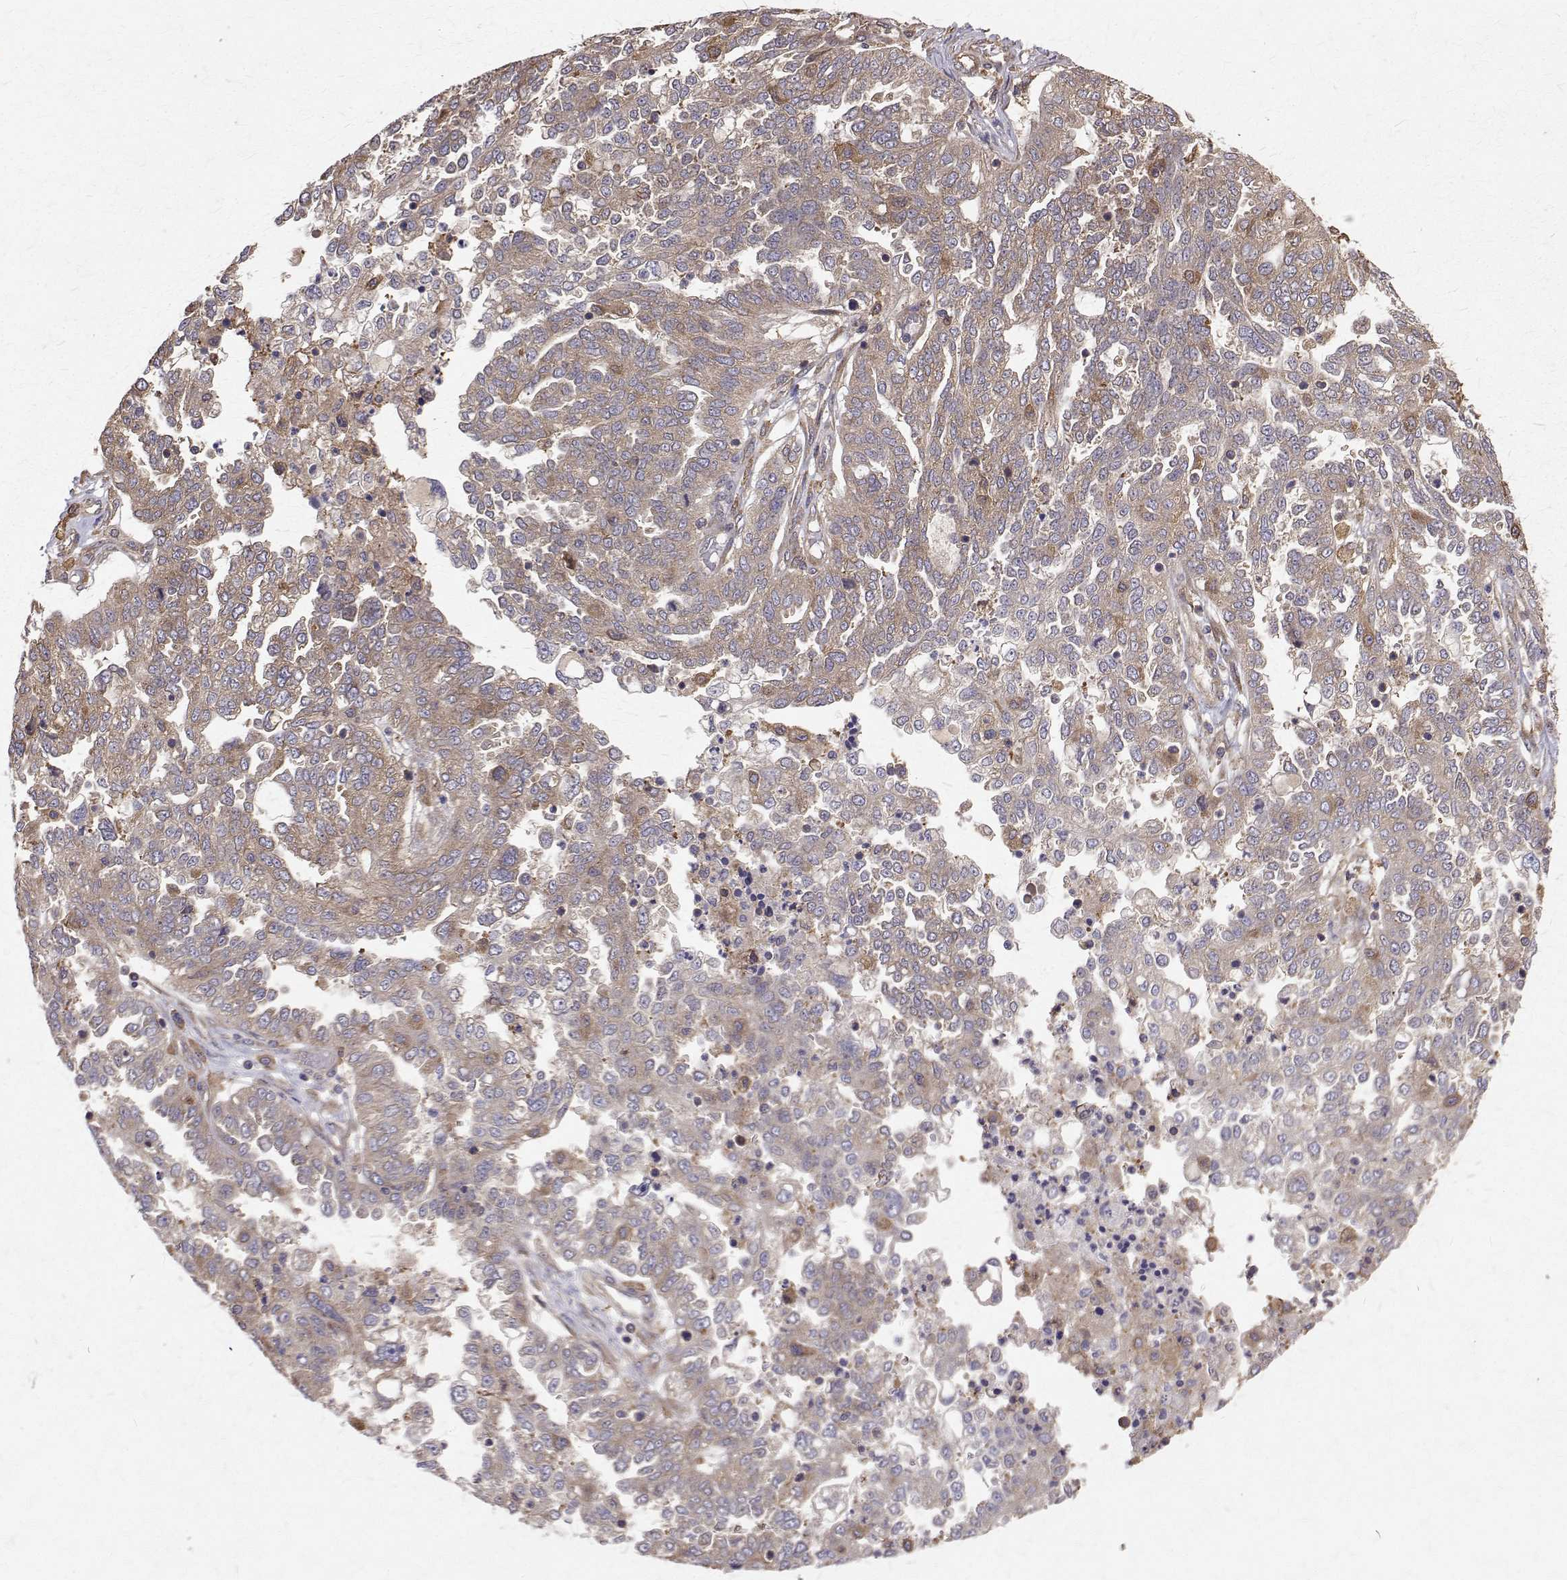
{"staining": {"intensity": "weak", "quantity": ">75%", "location": "cytoplasmic/membranous"}, "tissue": "ovarian cancer", "cell_type": "Tumor cells", "image_type": "cancer", "snomed": [{"axis": "morphology", "description": "Cystadenocarcinoma, serous, NOS"}, {"axis": "topography", "description": "Ovary"}], "caption": "Immunohistochemistry (IHC) micrograph of neoplastic tissue: serous cystadenocarcinoma (ovarian) stained using immunohistochemistry displays low levels of weak protein expression localized specifically in the cytoplasmic/membranous of tumor cells, appearing as a cytoplasmic/membranous brown color.", "gene": "FARSB", "patient": {"sex": "female", "age": 67}}